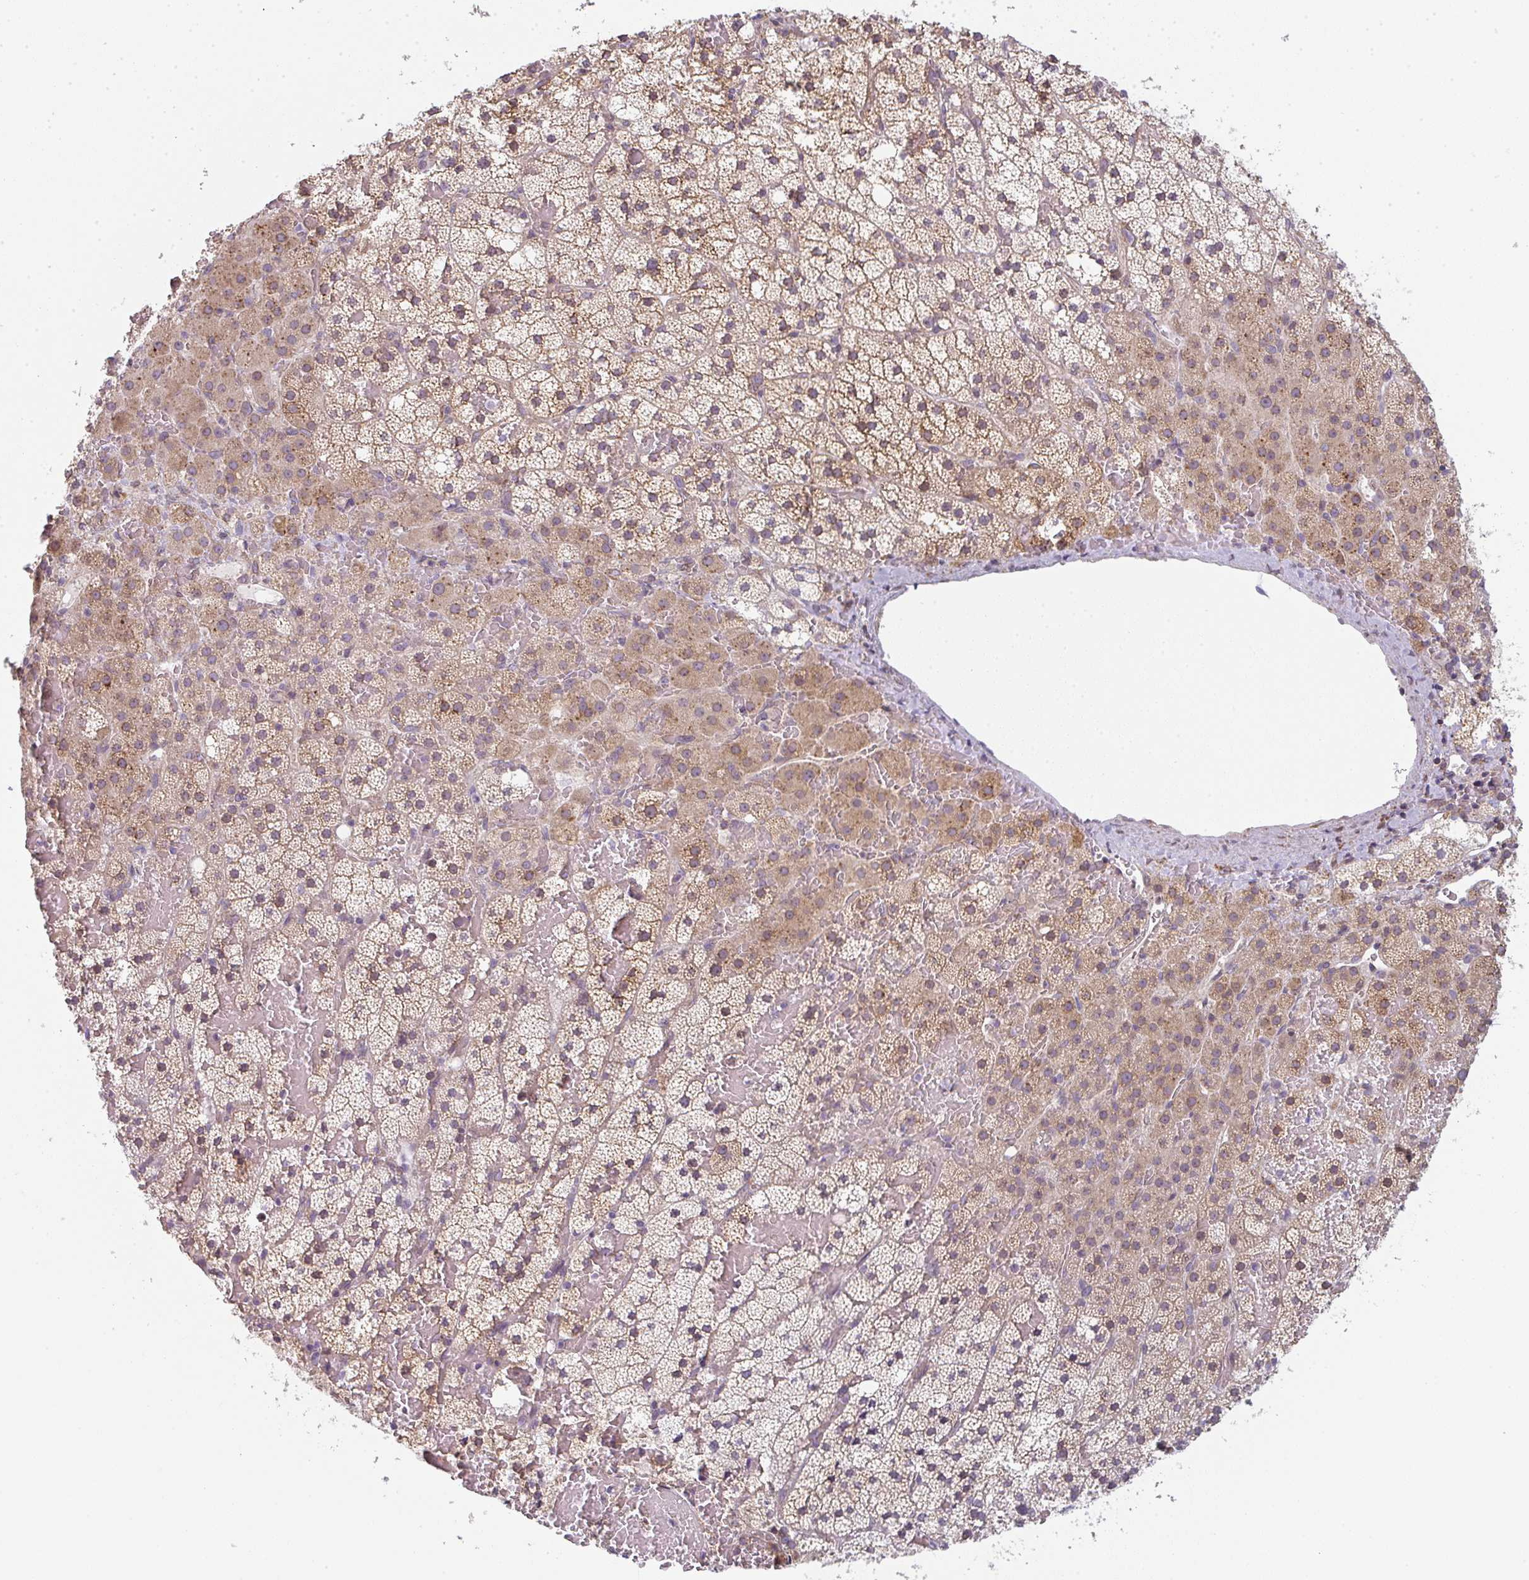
{"staining": {"intensity": "moderate", "quantity": "25%-75%", "location": "cytoplasmic/membranous"}, "tissue": "adrenal gland", "cell_type": "Glandular cells", "image_type": "normal", "snomed": [{"axis": "morphology", "description": "Normal tissue, NOS"}, {"axis": "topography", "description": "Adrenal gland"}], "caption": "High-power microscopy captured an IHC photomicrograph of normal adrenal gland, revealing moderate cytoplasmic/membranous expression in approximately 25%-75% of glandular cells.", "gene": "TMEM237", "patient": {"sex": "male", "age": 53}}